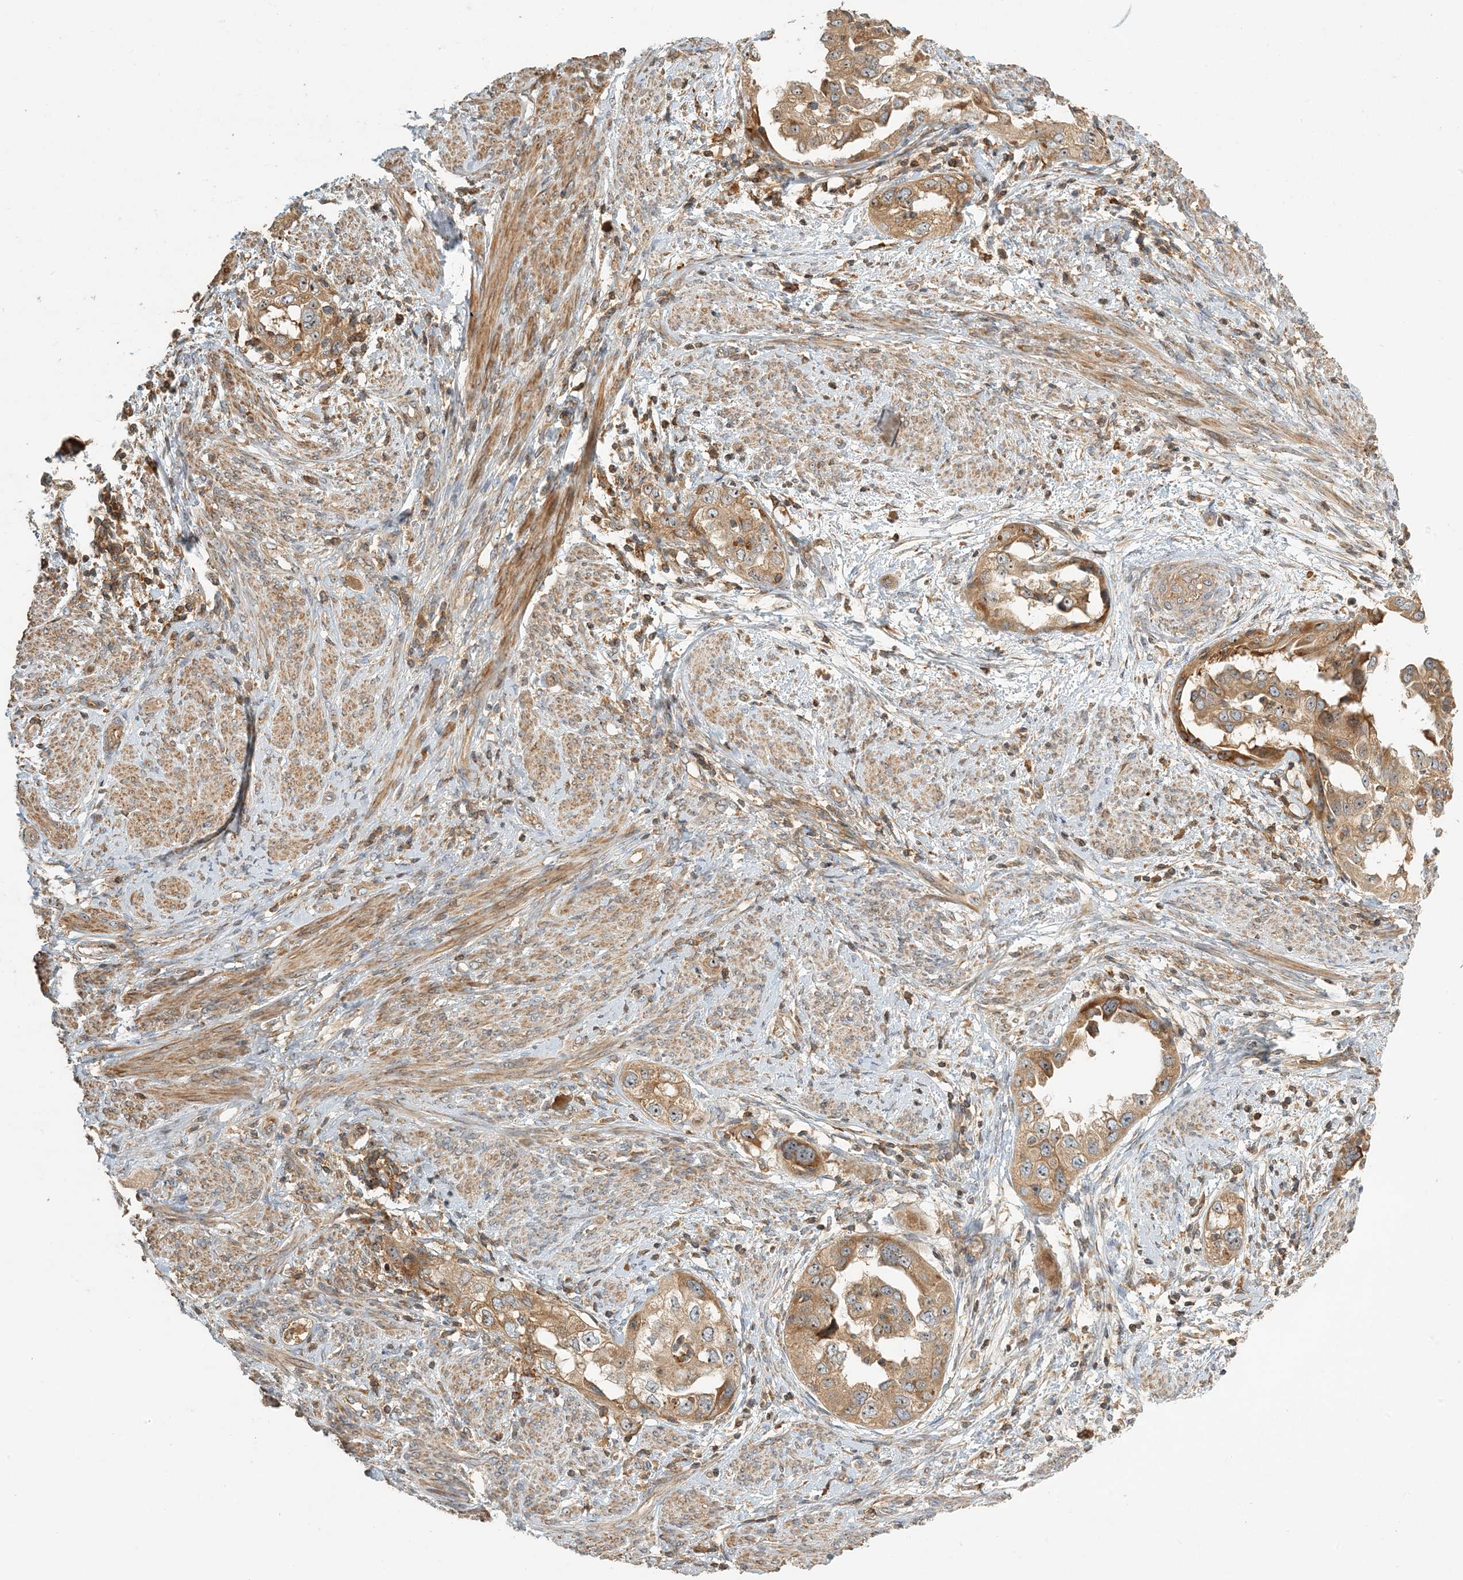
{"staining": {"intensity": "moderate", "quantity": ">75%", "location": "cytoplasmic/membranous"}, "tissue": "endometrial cancer", "cell_type": "Tumor cells", "image_type": "cancer", "snomed": [{"axis": "morphology", "description": "Adenocarcinoma, NOS"}, {"axis": "topography", "description": "Endometrium"}], "caption": "This micrograph demonstrates endometrial cancer stained with immunohistochemistry to label a protein in brown. The cytoplasmic/membranous of tumor cells show moderate positivity for the protein. Nuclei are counter-stained blue.", "gene": "COLEC11", "patient": {"sex": "female", "age": 85}}